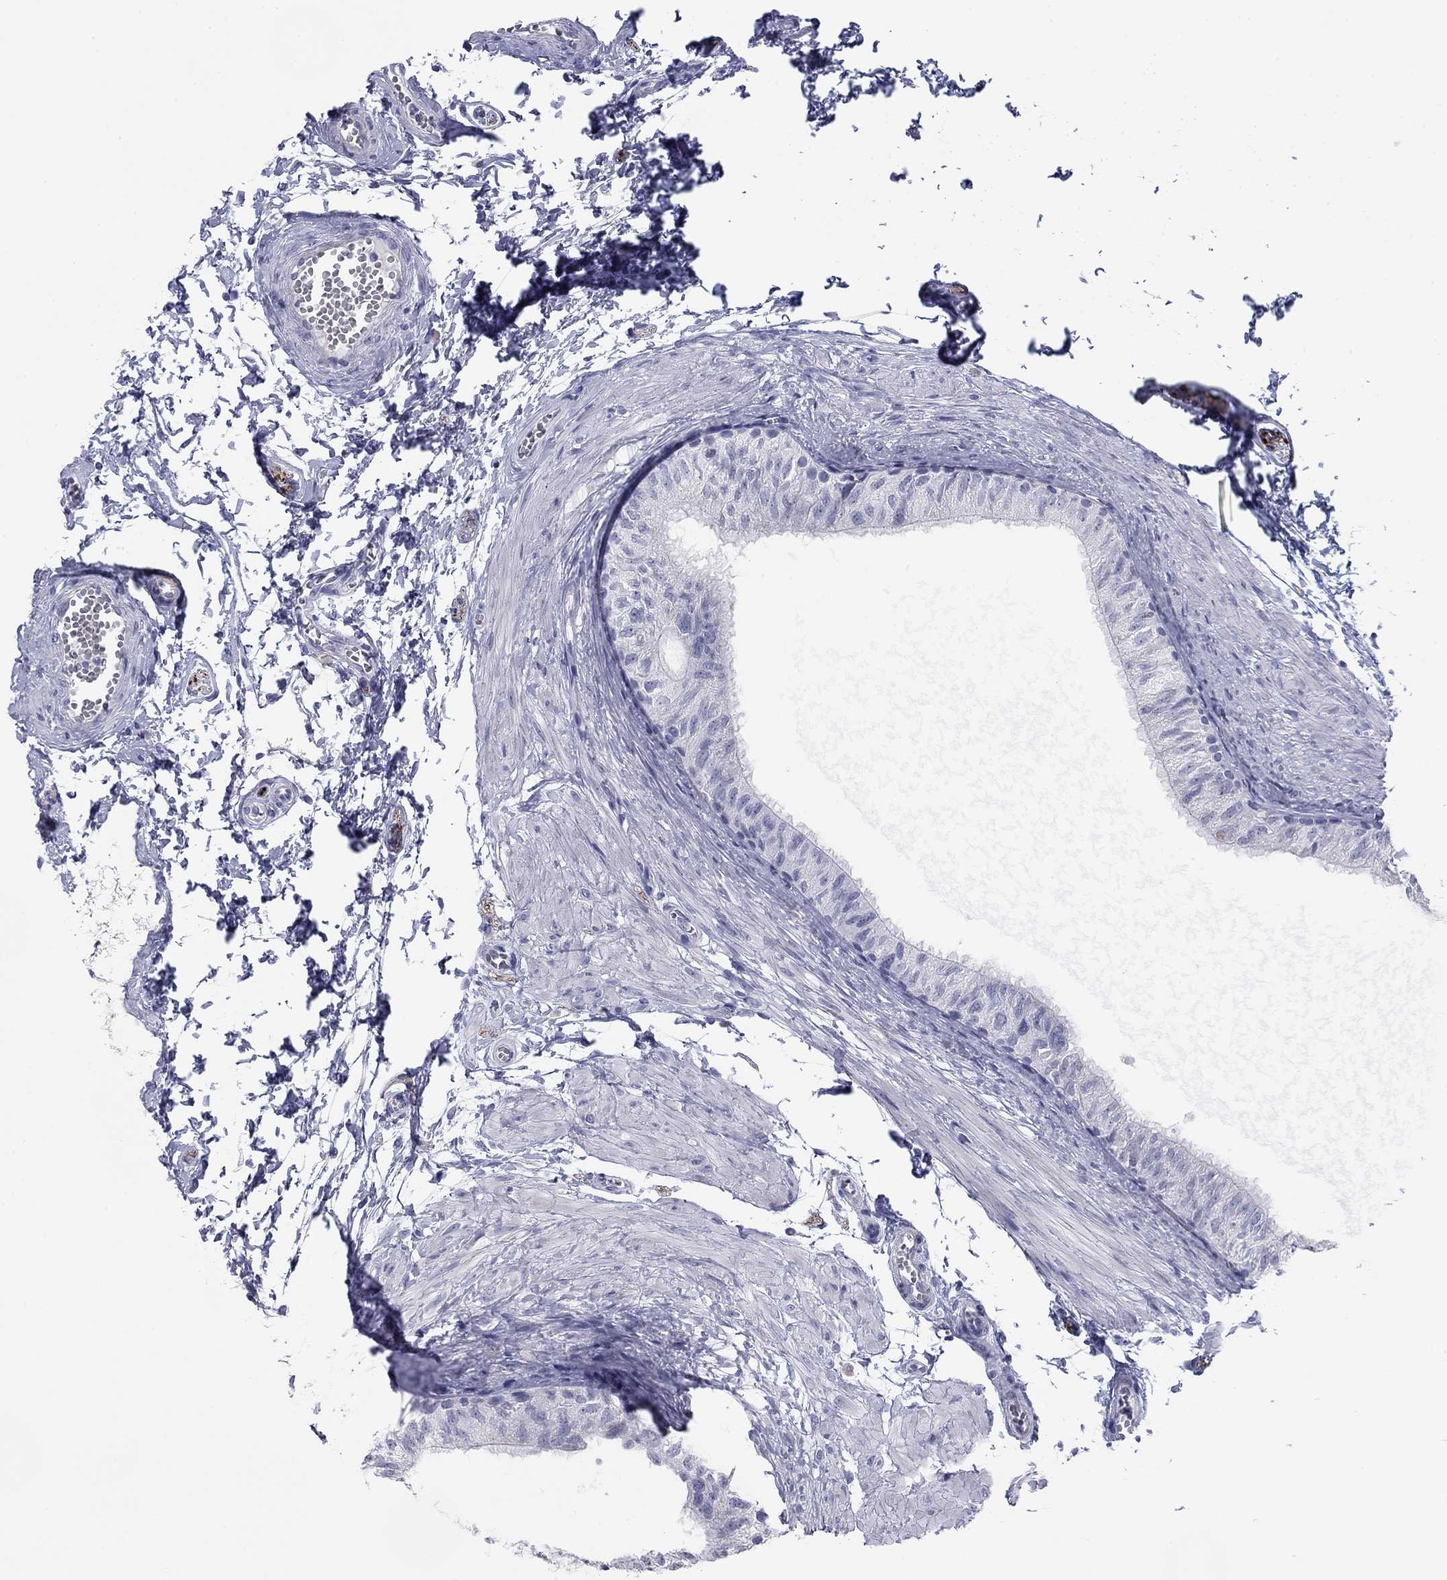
{"staining": {"intensity": "negative", "quantity": "none", "location": "none"}, "tissue": "epididymis", "cell_type": "Glandular cells", "image_type": "normal", "snomed": [{"axis": "morphology", "description": "Normal tissue, NOS"}, {"axis": "topography", "description": "Epididymis"}], "caption": "Immunohistochemical staining of benign human epididymis exhibits no significant staining in glandular cells.", "gene": "PRPH", "patient": {"sex": "male", "age": 22}}